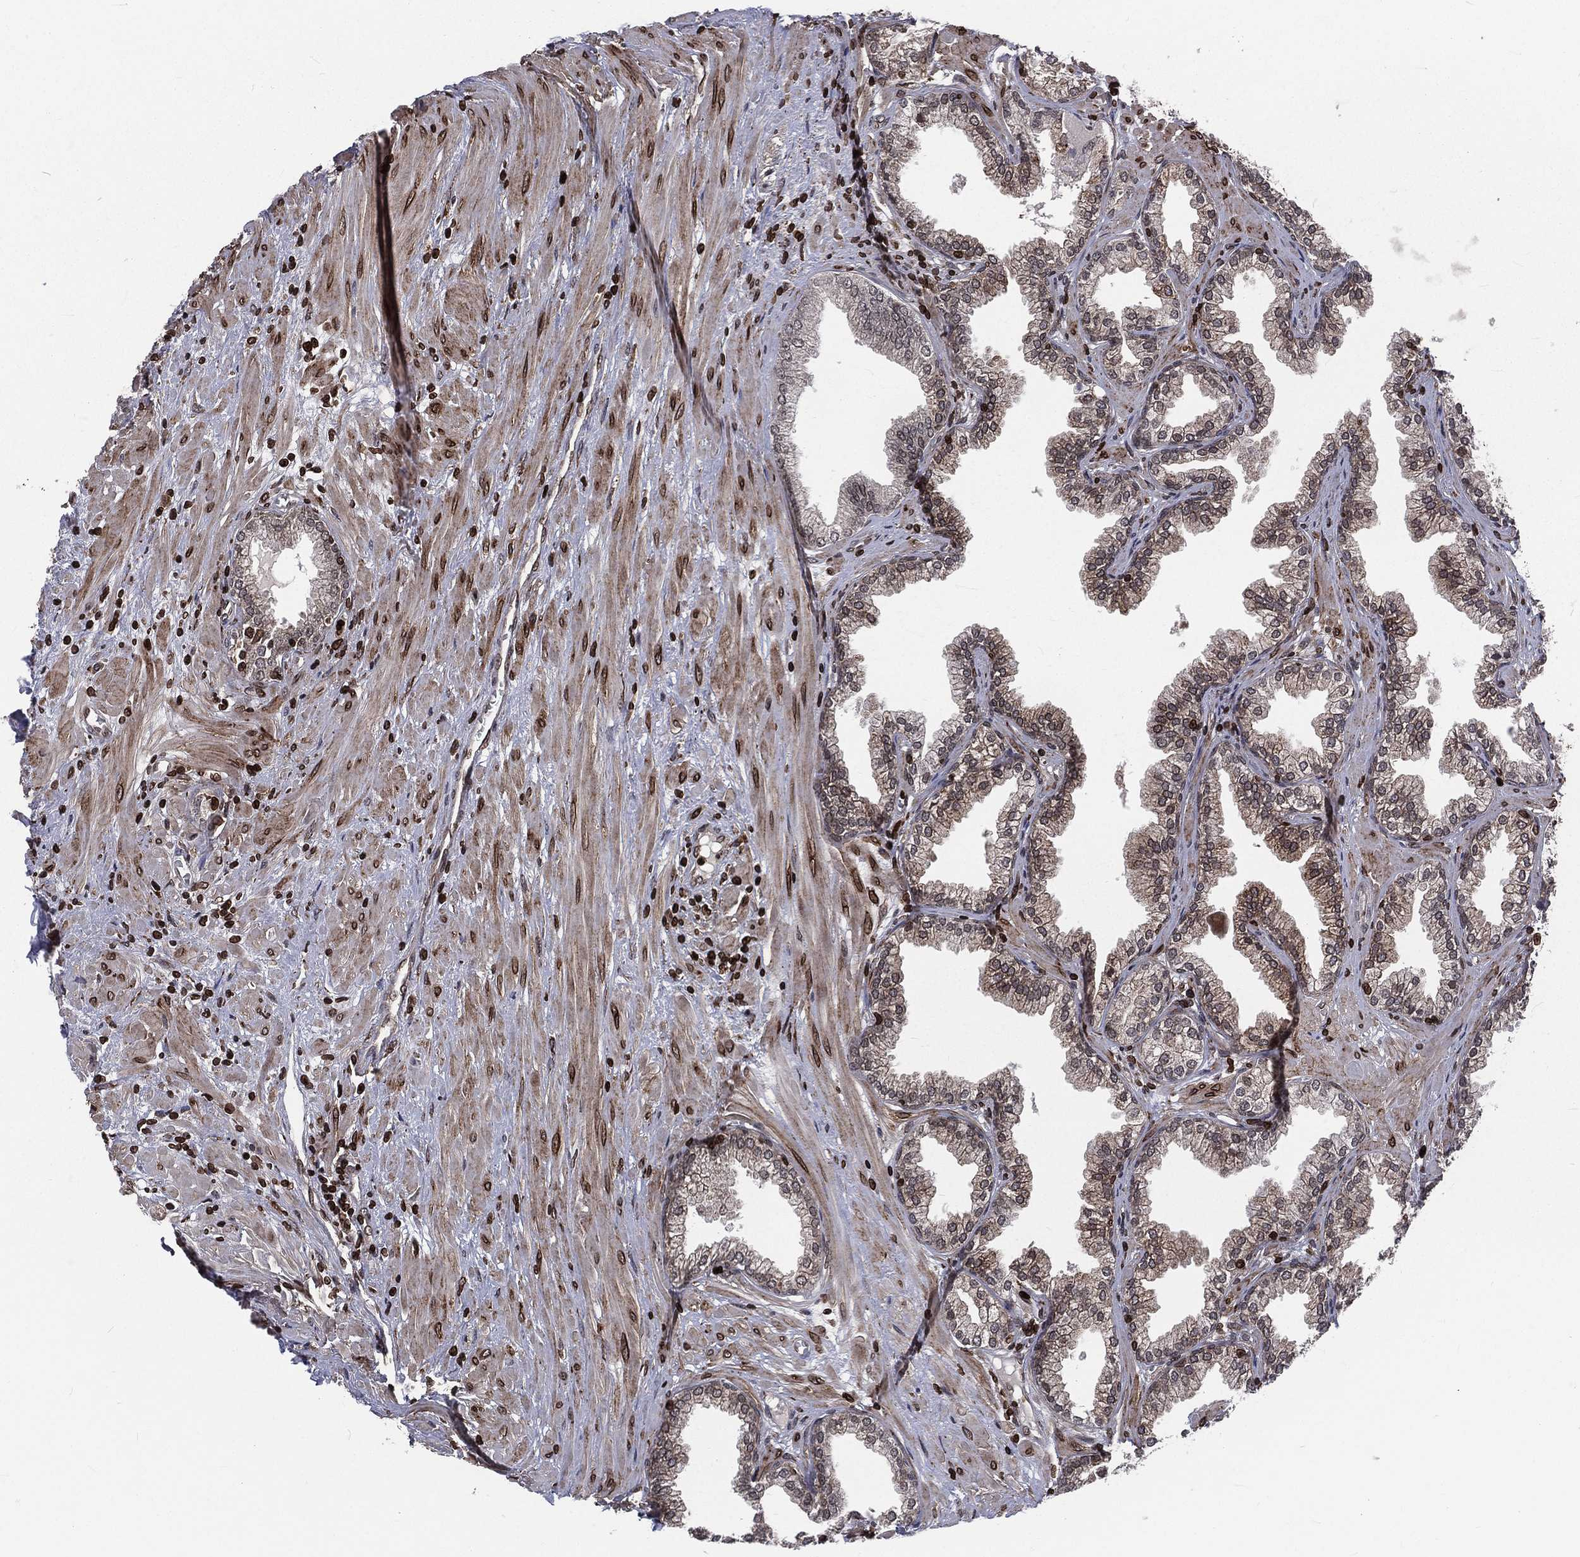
{"staining": {"intensity": "moderate", "quantity": "<25%", "location": "cytoplasmic/membranous"}, "tissue": "prostate", "cell_type": "Glandular cells", "image_type": "normal", "snomed": [{"axis": "morphology", "description": "Normal tissue, NOS"}, {"axis": "topography", "description": "Prostate"}], "caption": "Moderate cytoplasmic/membranous positivity is identified in approximately <25% of glandular cells in unremarkable prostate.", "gene": "LBR", "patient": {"sex": "male", "age": 64}}